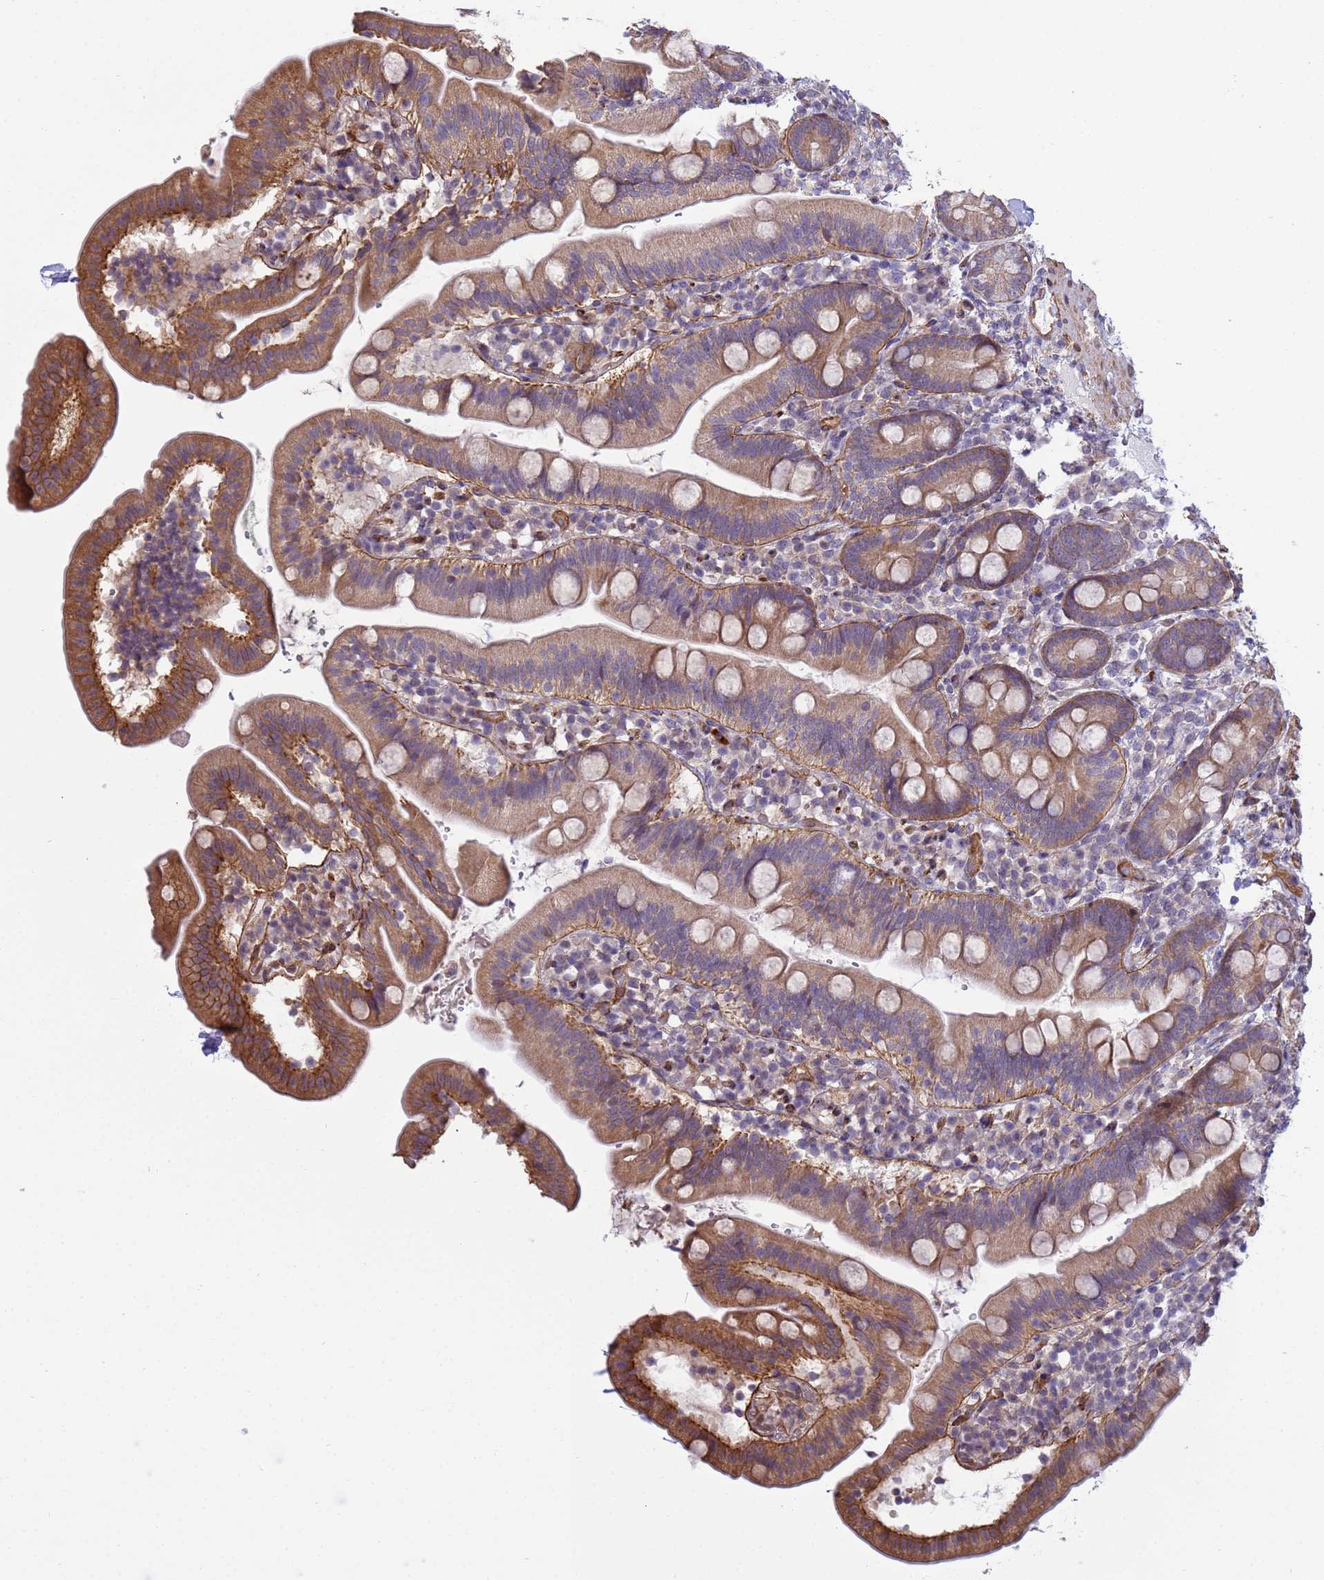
{"staining": {"intensity": "moderate", "quantity": ">75%", "location": "cytoplasmic/membranous"}, "tissue": "duodenum", "cell_type": "Glandular cells", "image_type": "normal", "snomed": [{"axis": "morphology", "description": "Normal tissue, NOS"}, {"axis": "topography", "description": "Duodenum"}], "caption": "Unremarkable duodenum was stained to show a protein in brown. There is medium levels of moderate cytoplasmic/membranous staining in about >75% of glandular cells.", "gene": "ITGB4", "patient": {"sex": "female", "age": 67}}